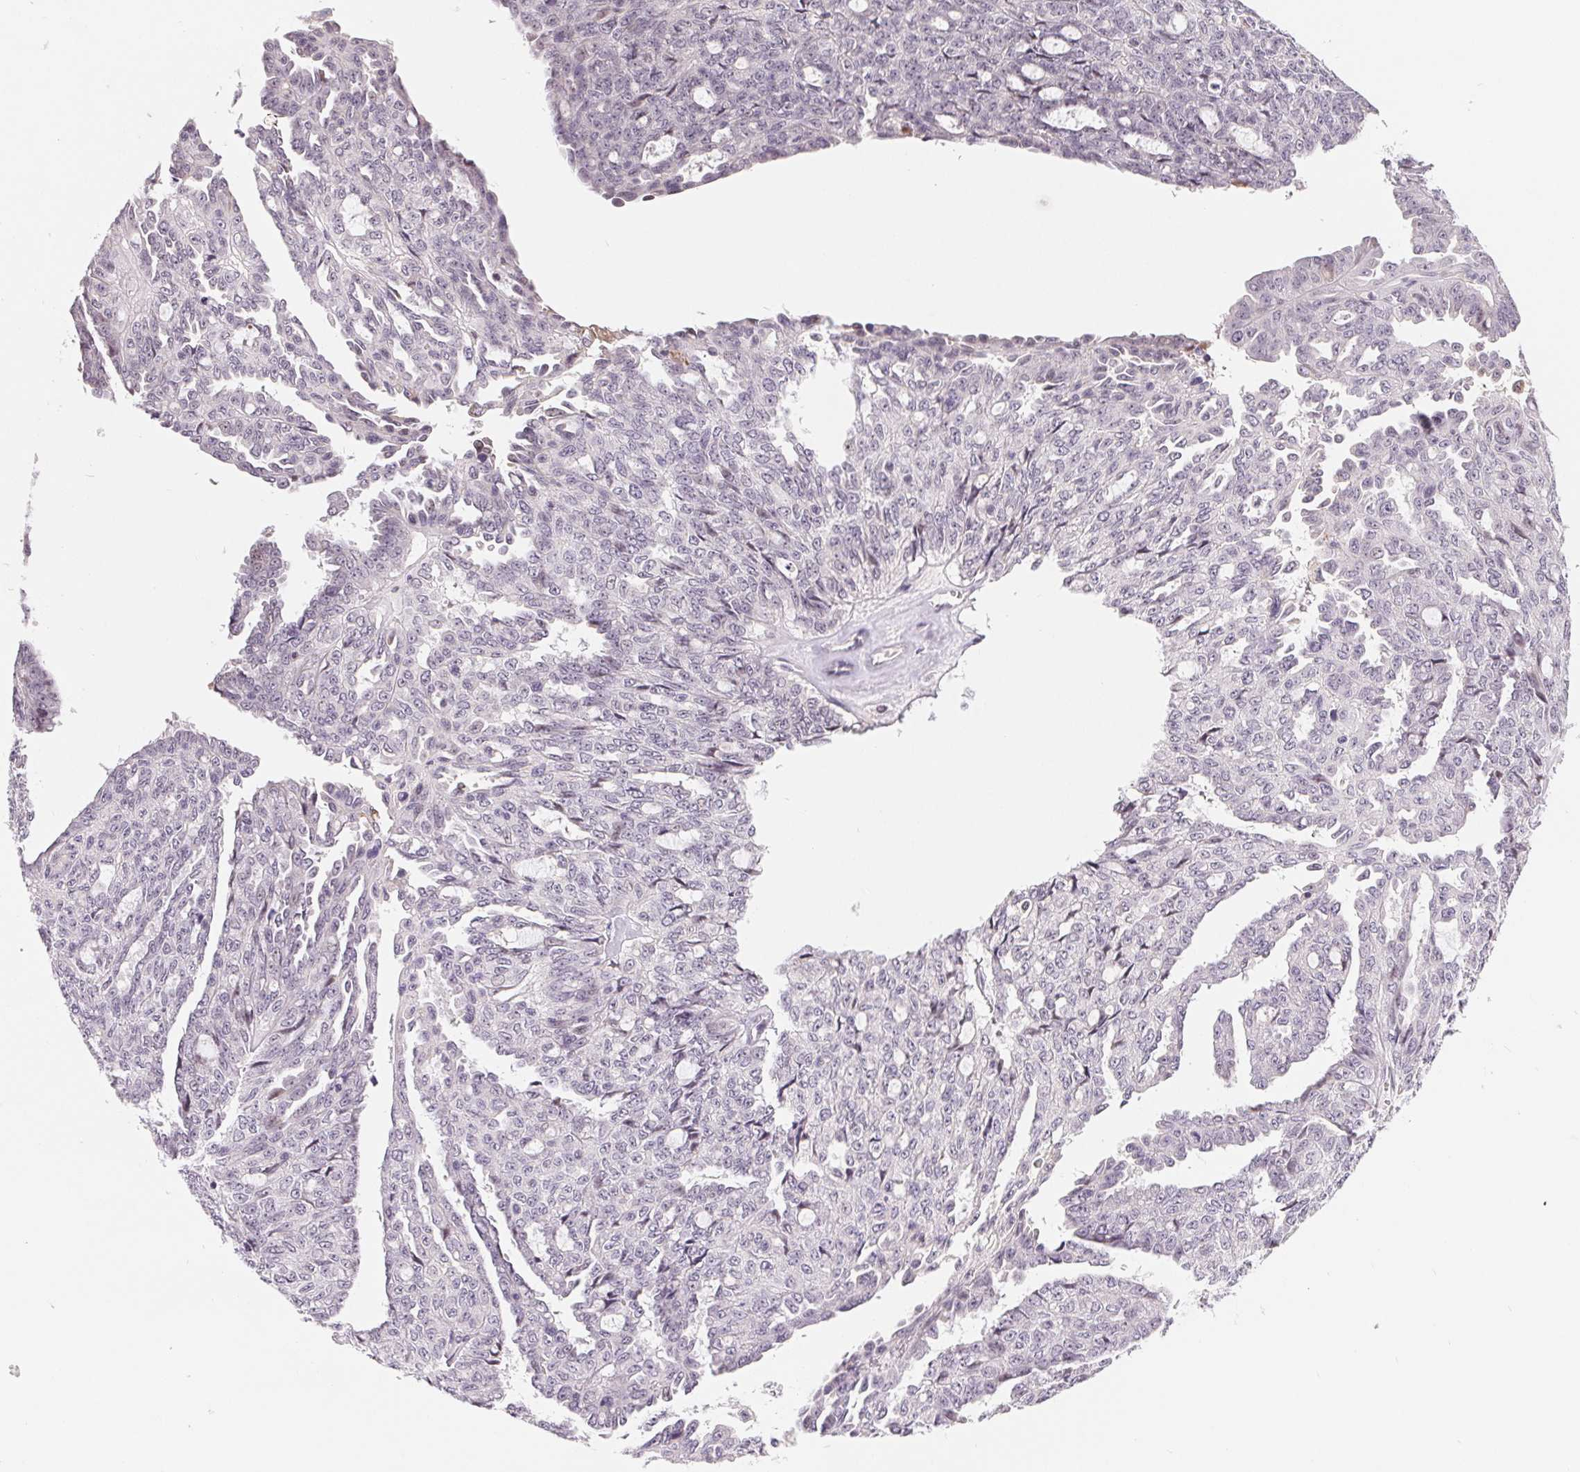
{"staining": {"intensity": "negative", "quantity": "none", "location": "none"}, "tissue": "ovarian cancer", "cell_type": "Tumor cells", "image_type": "cancer", "snomed": [{"axis": "morphology", "description": "Cystadenocarcinoma, serous, NOS"}, {"axis": "topography", "description": "Ovary"}], "caption": "IHC photomicrograph of ovarian serous cystadenocarcinoma stained for a protein (brown), which displays no expression in tumor cells.", "gene": "LCA5L", "patient": {"sex": "female", "age": 71}}